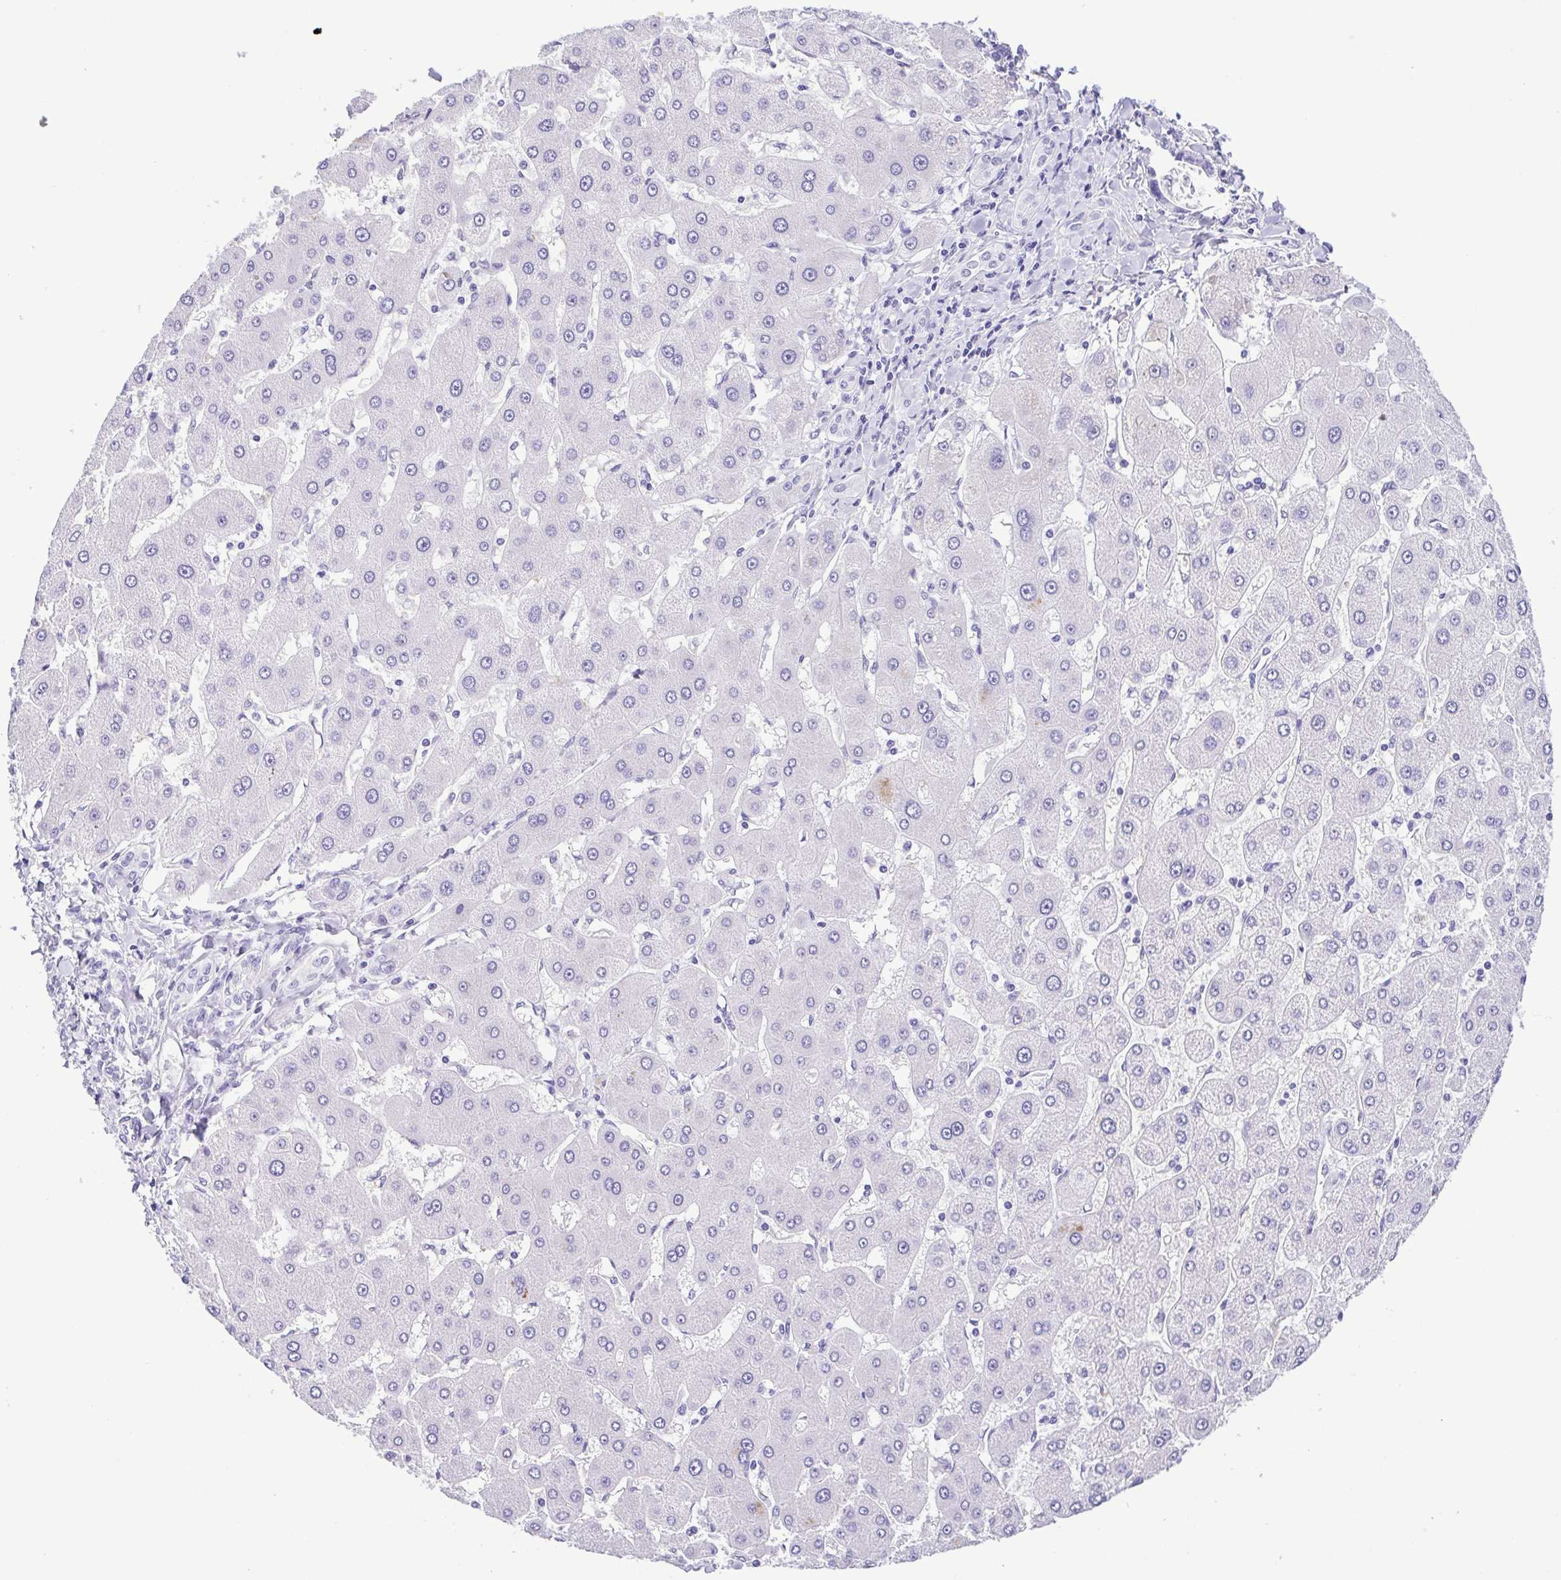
{"staining": {"intensity": "negative", "quantity": "none", "location": "none"}, "tissue": "liver cancer", "cell_type": "Tumor cells", "image_type": "cancer", "snomed": [{"axis": "morphology", "description": "Cholangiocarcinoma"}, {"axis": "topography", "description": "Liver"}], "caption": "Tumor cells show no significant staining in liver cancer (cholangiocarcinoma).", "gene": "OVGP1", "patient": {"sex": "male", "age": 66}}